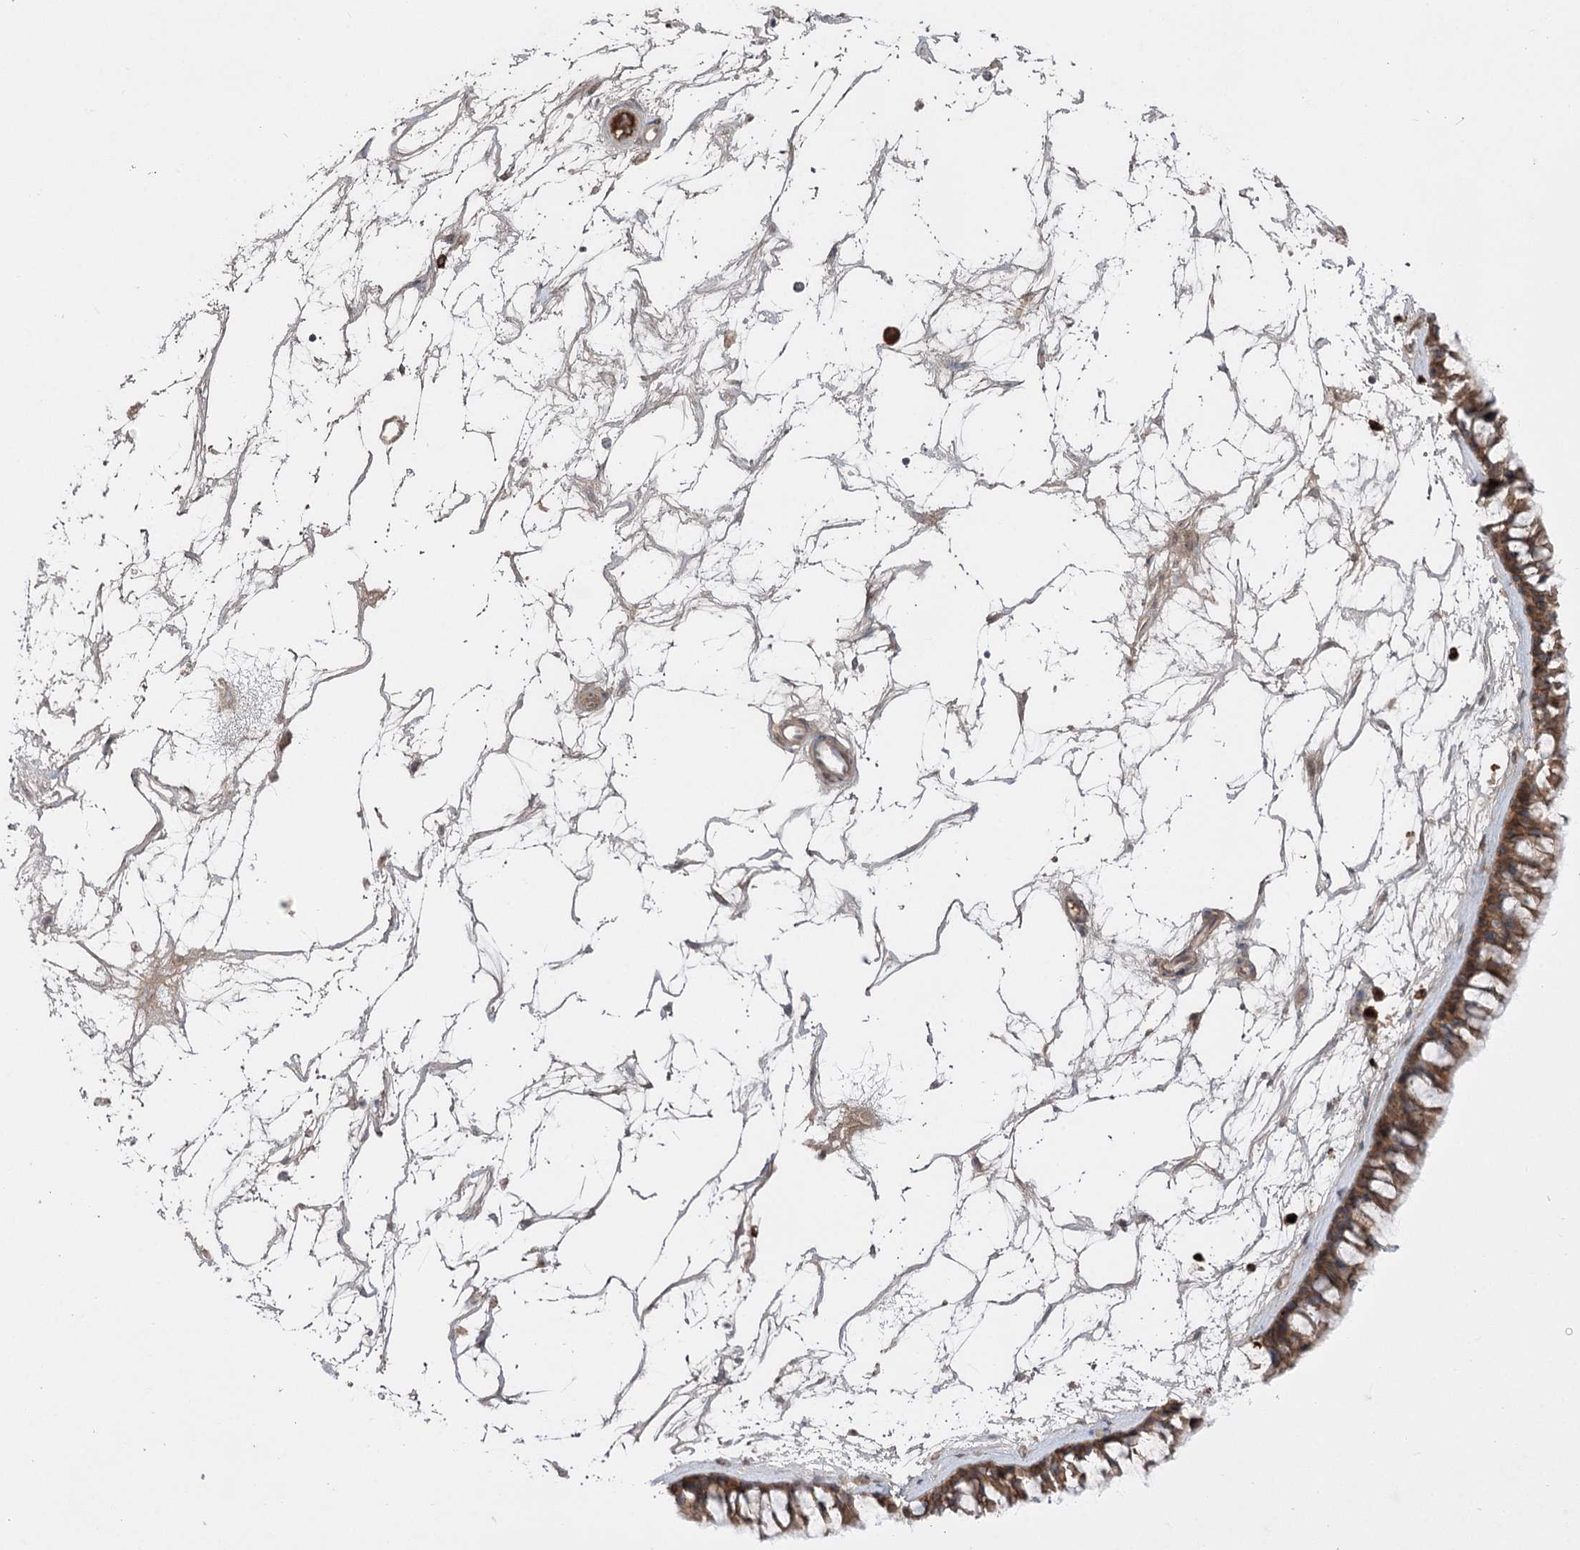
{"staining": {"intensity": "moderate", "quantity": ">75%", "location": "cytoplasmic/membranous"}, "tissue": "nasopharynx", "cell_type": "Respiratory epithelial cells", "image_type": "normal", "snomed": [{"axis": "morphology", "description": "Normal tissue, NOS"}, {"axis": "topography", "description": "Nasopharynx"}], "caption": "Immunohistochemistry of normal human nasopharynx exhibits medium levels of moderate cytoplasmic/membranous staining in about >75% of respiratory epithelial cells.", "gene": "PLEKHA5", "patient": {"sex": "male", "age": 64}}